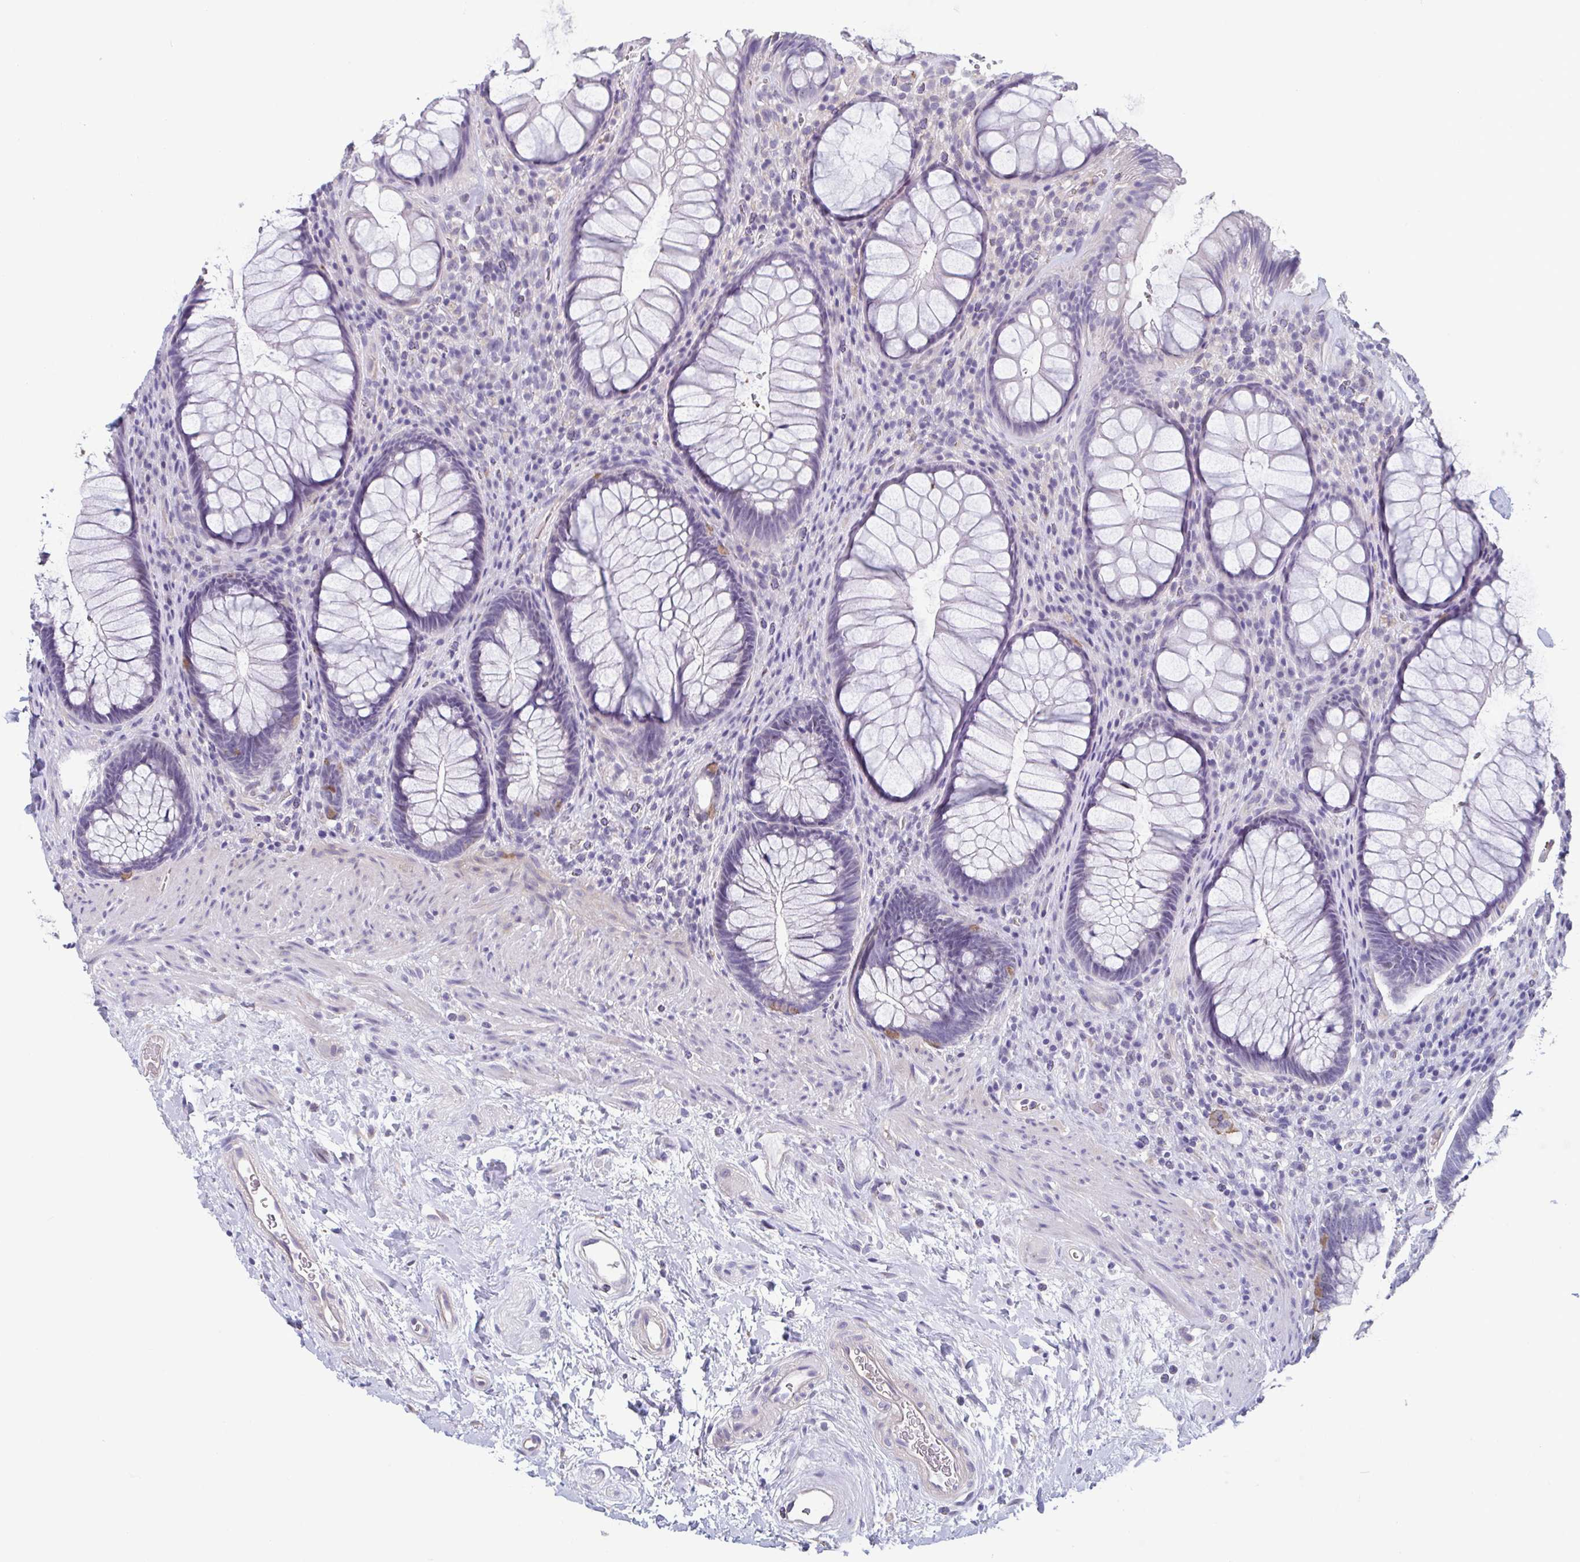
{"staining": {"intensity": "negative", "quantity": "none", "location": "none"}, "tissue": "rectum", "cell_type": "Glandular cells", "image_type": "normal", "snomed": [{"axis": "morphology", "description": "Normal tissue, NOS"}, {"axis": "topography", "description": "Smooth muscle"}, {"axis": "topography", "description": "Rectum"}], "caption": "IHC image of normal rectum: rectum stained with DAB (3,3'-diaminobenzidine) exhibits no significant protein positivity in glandular cells.", "gene": "MORC4", "patient": {"sex": "male", "age": 53}}